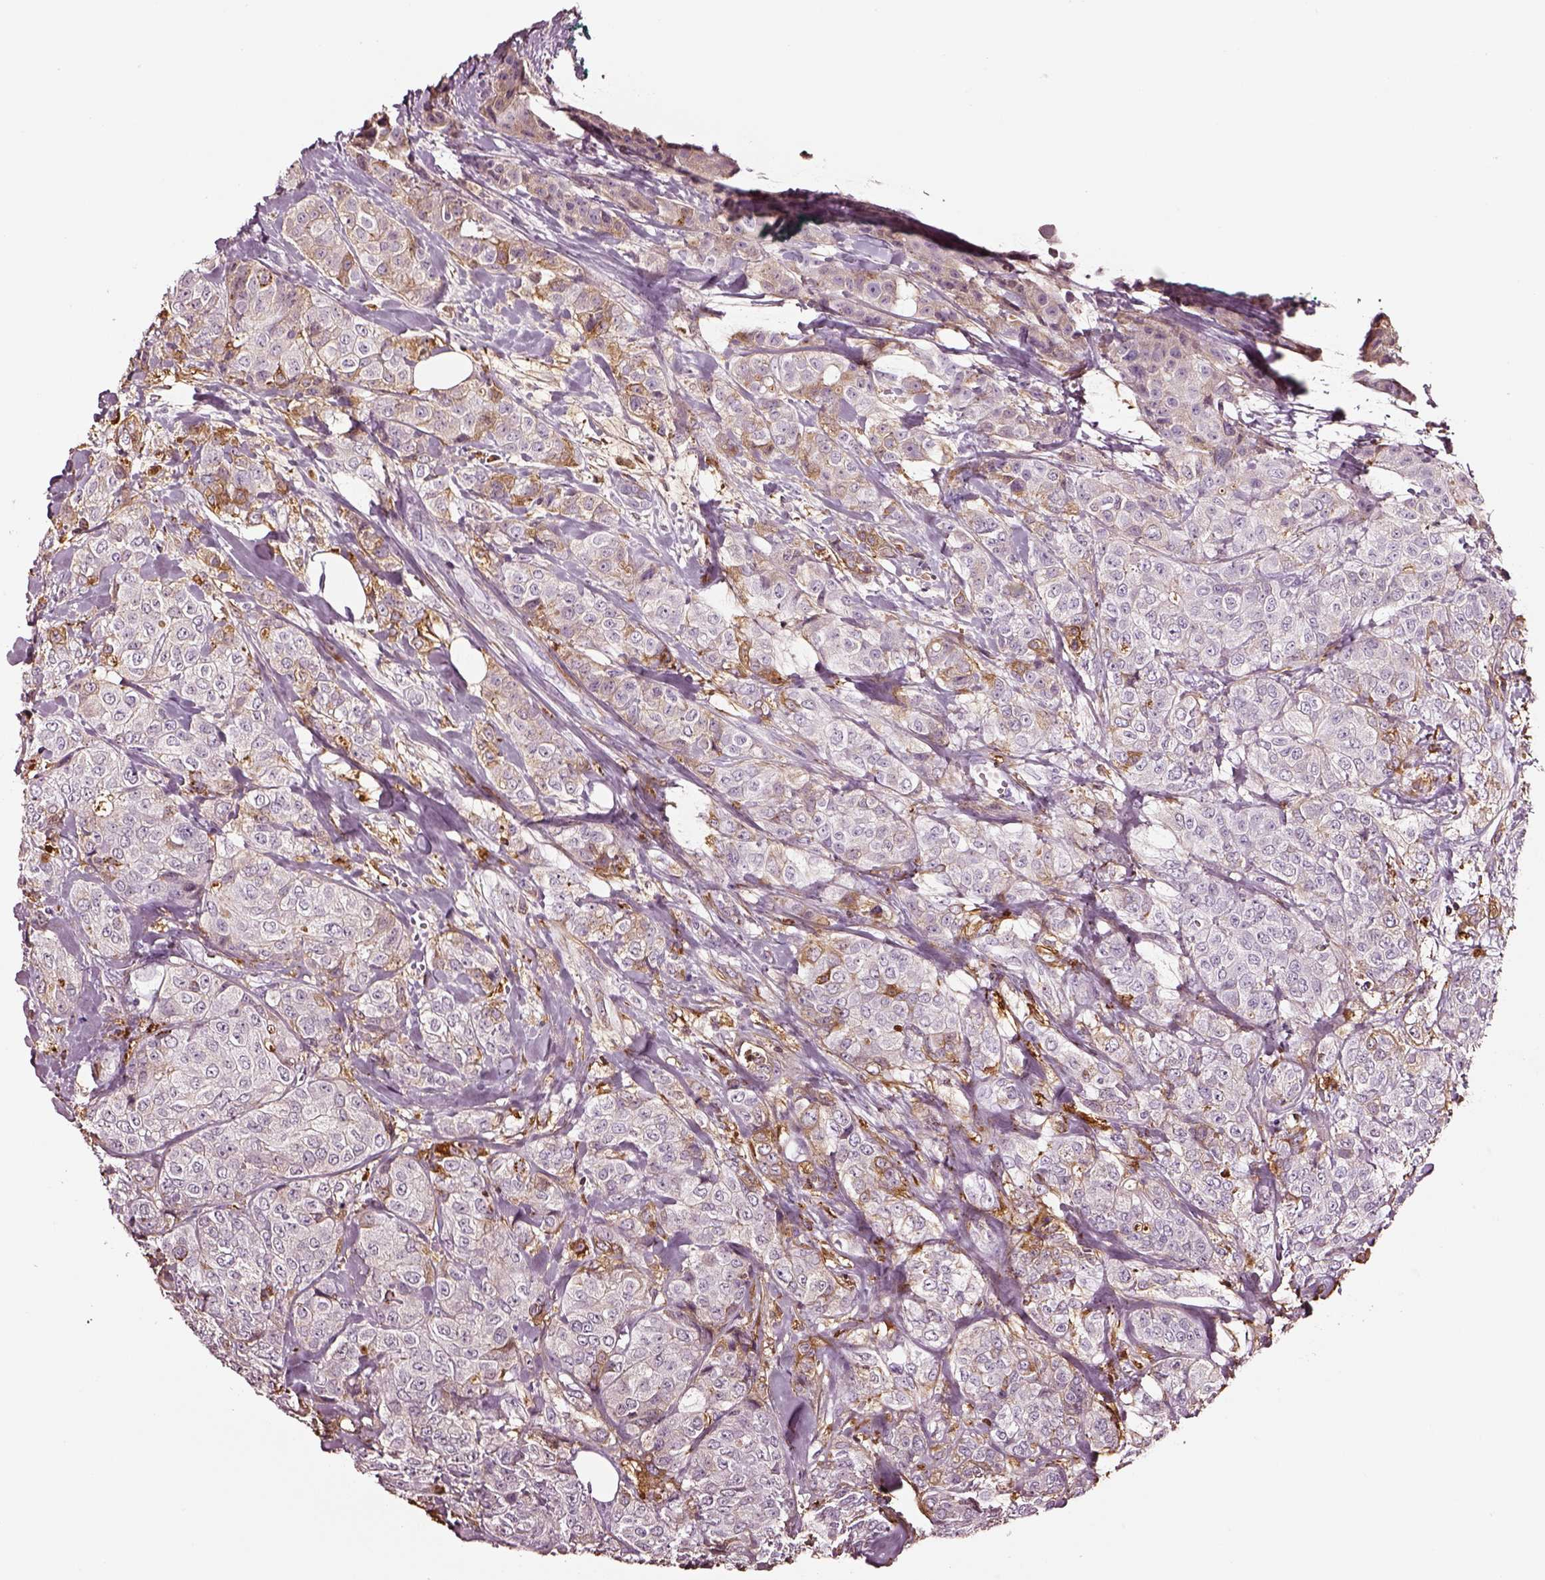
{"staining": {"intensity": "weak", "quantity": "<25%", "location": "cytoplasmic/membranous"}, "tissue": "breast cancer", "cell_type": "Tumor cells", "image_type": "cancer", "snomed": [{"axis": "morphology", "description": "Duct carcinoma"}, {"axis": "topography", "description": "Breast"}], "caption": "Tumor cells show no significant expression in breast invasive ductal carcinoma.", "gene": "TF", "patient": {"sex": "female", "age": 43}}